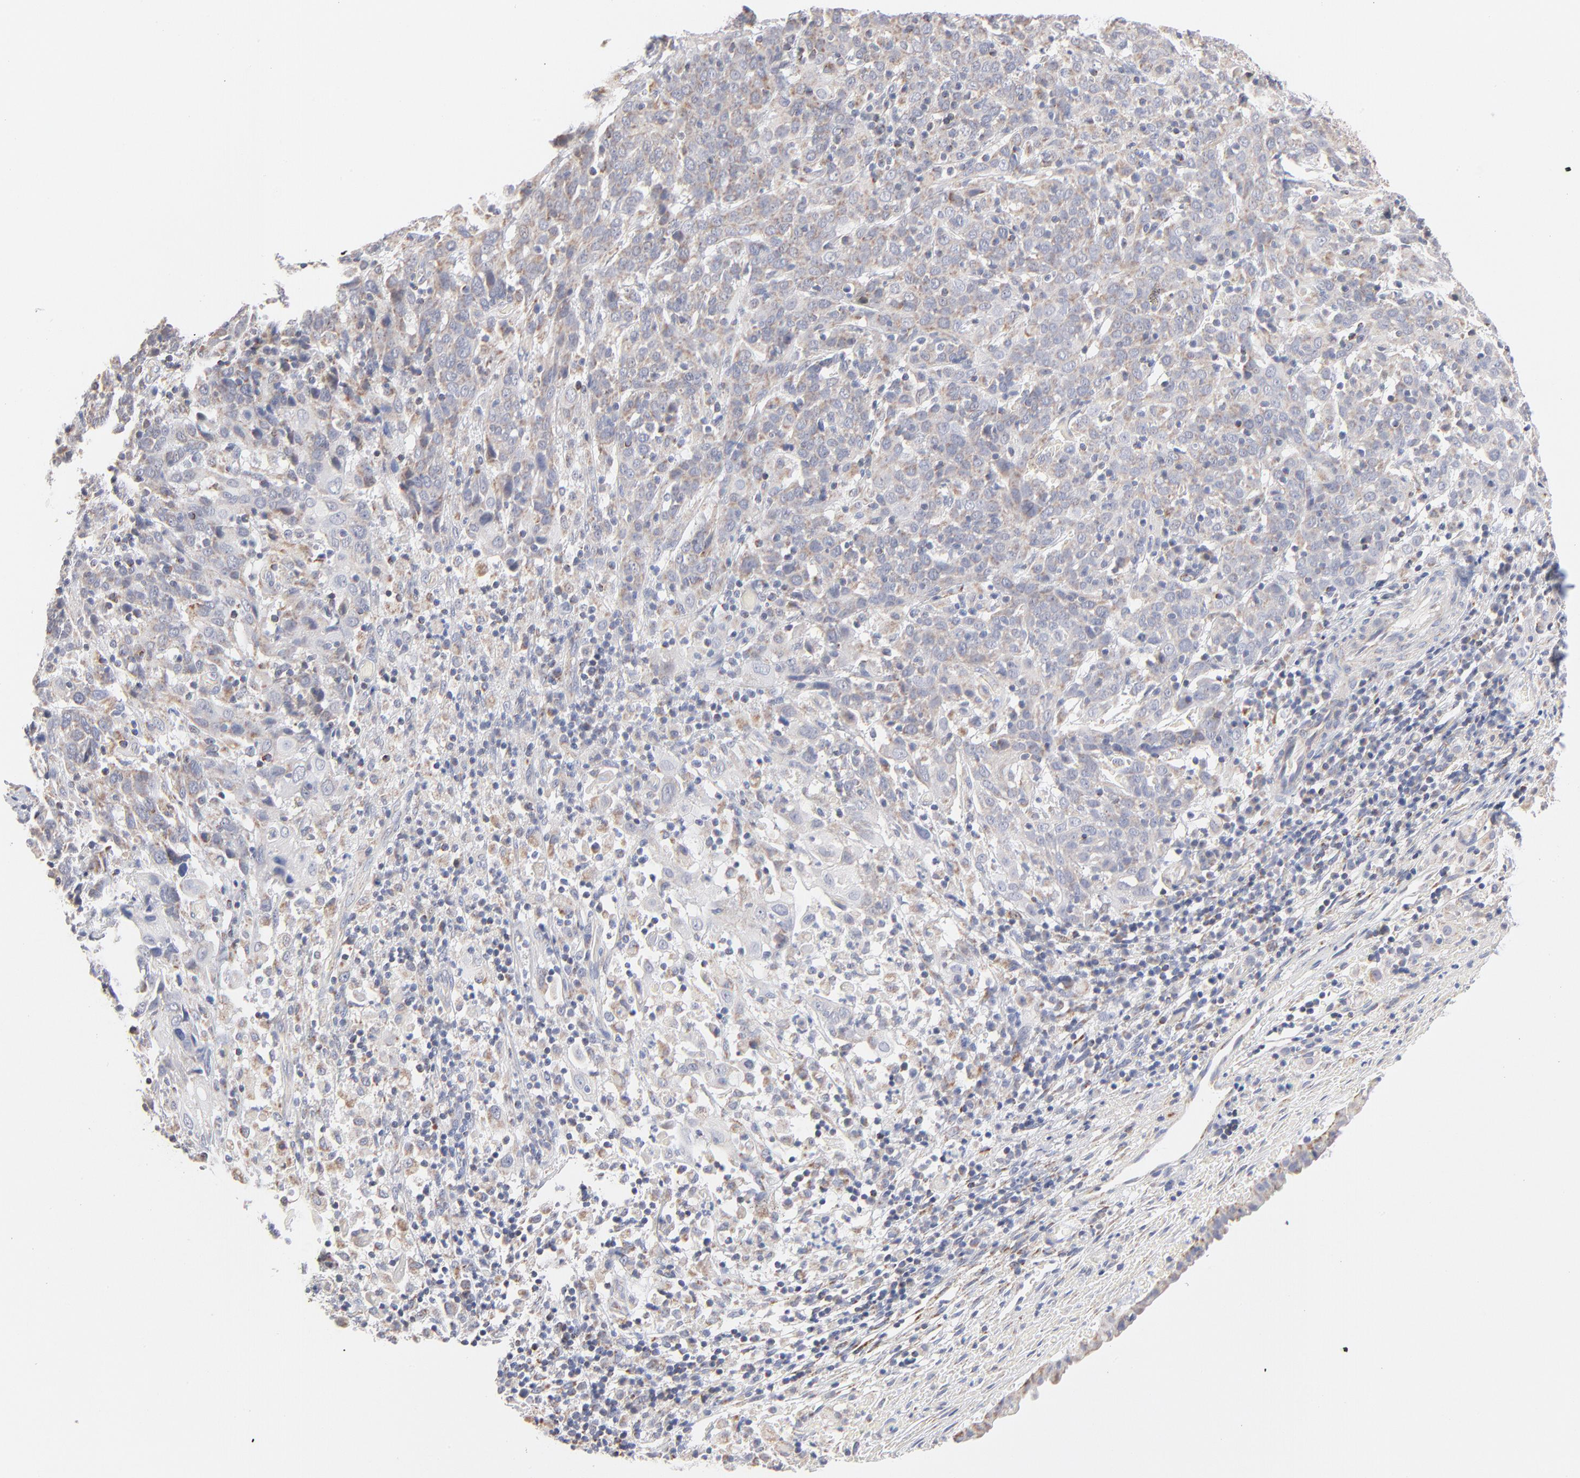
{"staining": {"intensity": "weak", "quantity": "25%-75%", "location": "cytoplasmic/membranous"}, "tissue": "cervical cancer", "cell_type": "Tumor cells", "image_type": "cancer", "snomed": [{"axis": "morphology", "description": "Normal tissue, NOS"}, {"axis": "morphology", "description": "Squamous cell carcinoma, NOS"}, {"axis": "topography", "description": "Cervix"}], "caption": "Immunohistochemical staining of cervical cancer (squamous cell carcinoma) exhibits low levels of weak cytoplasmic/membranous staining in about 25%-75% of tumor cells.", "gene": "MRPL58", "patient": {"sex": "female", "age": 67}}